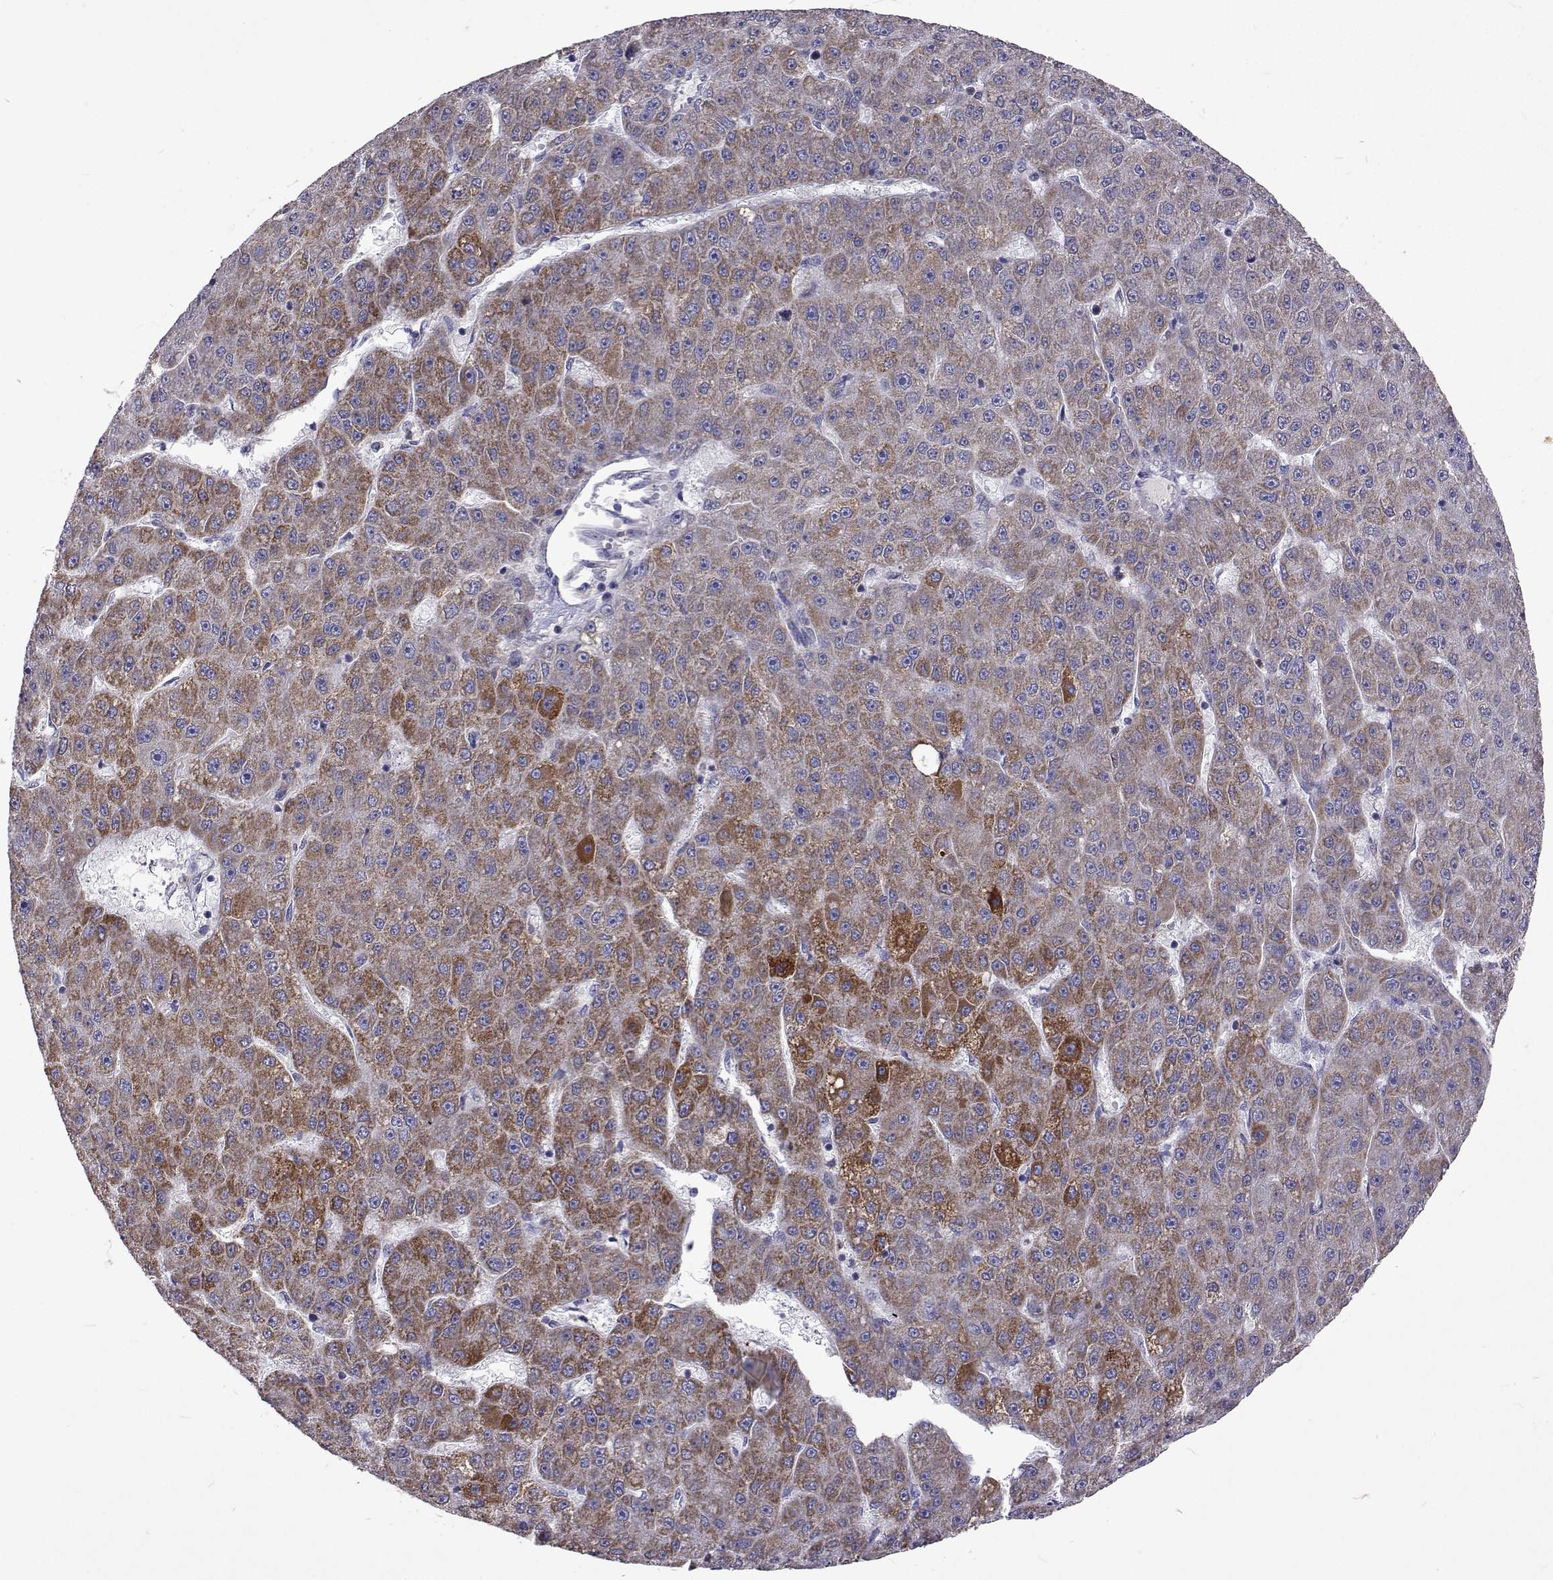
{"staining": {"intensity": "moderate", "quantity": "25%-75%", "location": "cytoplasmic/membranous"}, "tissue": "liver cancer", "cell_type": "Tumor cells", "image_type": "cancer", "snomed": [{"axis": "morphology", "description": "Carcinoma, Hepatocellular, NOS"}, {"axis": "topography", "description": "Liver"}], "caption": "Immunohistochemistry (IHC) (DAB) staining of liver cancer shows moderate cytoplasmic/membranous protein expression in approximately 25%-75% of tumor cells. (DAB (3,3'-diaminobenzidine) IHC with brightfield microscopy, high magnification).", "gene": "DHTKD1", "patient": {"sex": "male", "age": 67}}